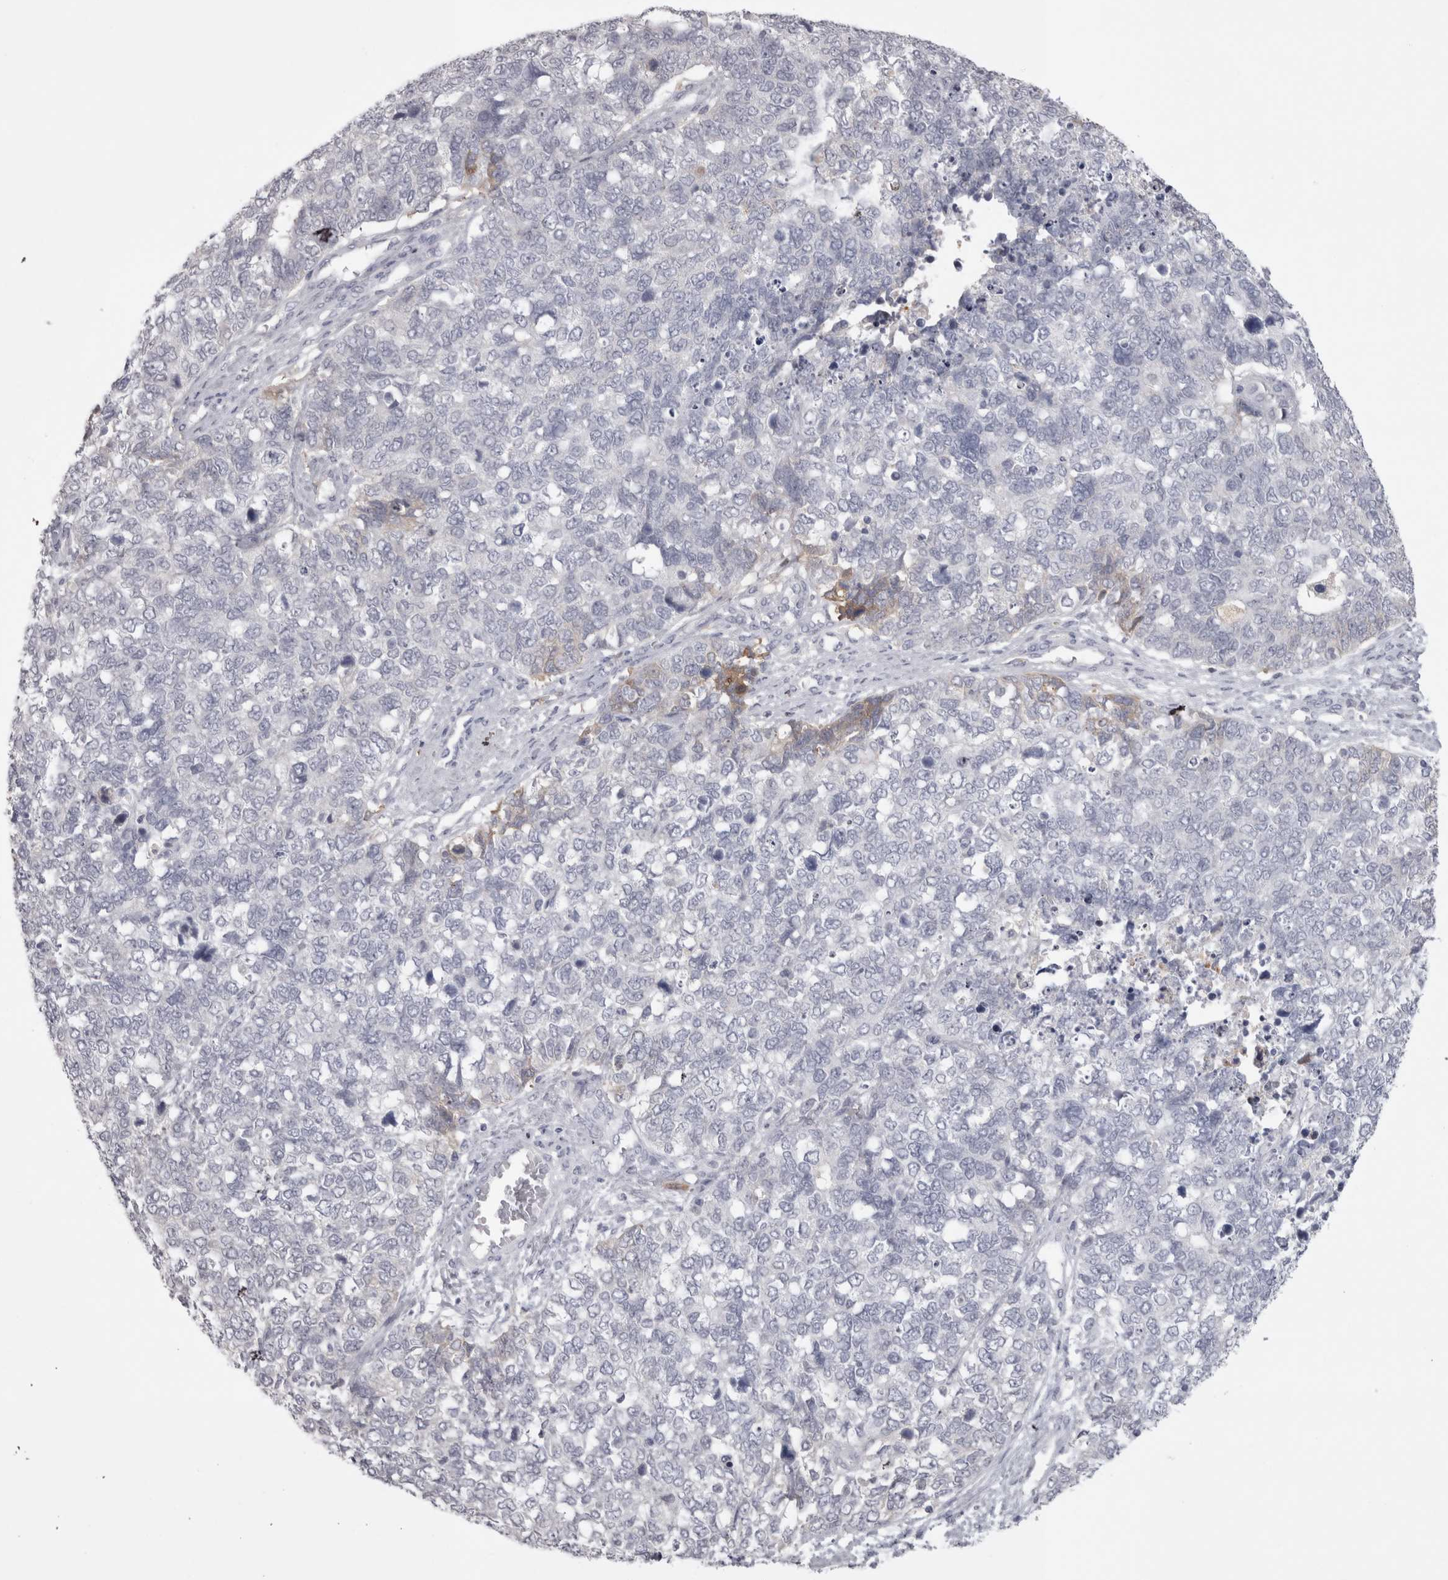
{"staining": {"intensity": "negative", "quantity": "none", "location": "none"}, "tissue": "cervical cancer", "cell_type": "Tumor cells", "image_type": "cancer", "snomed": [{"axis": "morphology", "description": "Squamous cell carcinoma, NOS"}, {"axis": "topography", "description": "Cervix"}], "caption": "Immunohistochemistry (IHC) of human cervical cancer (squamous cell carcinoma) displays no staining in tumor cells.", "gene": "SAA4", "patient": {"sex": "female", "age": 63}}